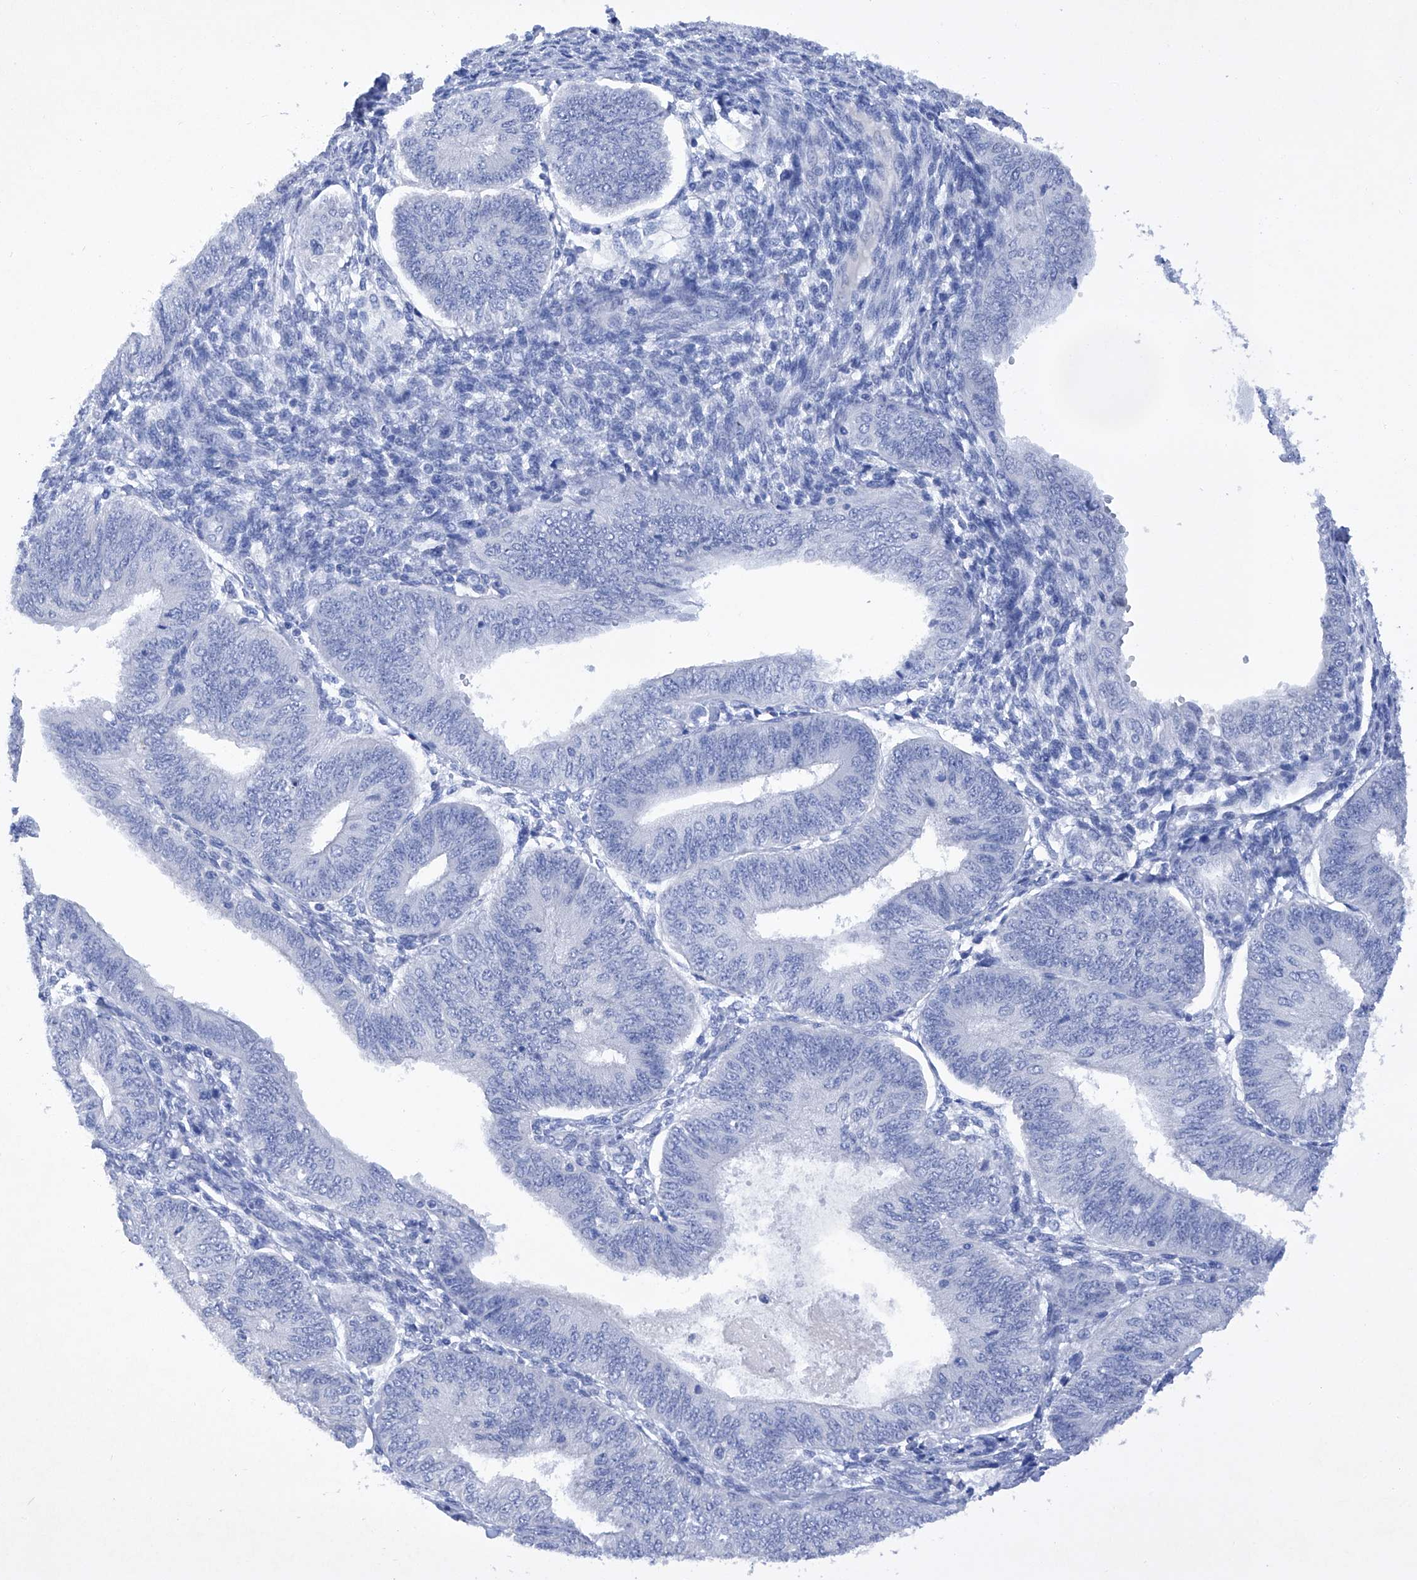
{"staining": {"intensity": "negative", "quantity": "none", "location": "none"}, "tissue": "endometrial cancer", "cell_type": "Tumor cells", "image_type": "cancer", "snomed": [{"axis": "morphology", "description": "Adenocarcinoma, NOS"}, {"axis": "topography", "description": "Endometrium"}], "caption": "Immunohistochemical staining of human endometrial adenocarcinoma displays no significant expression in tumor cells.", "gene": "BARX2", "patient": {"sex": "female", "age": 58}}